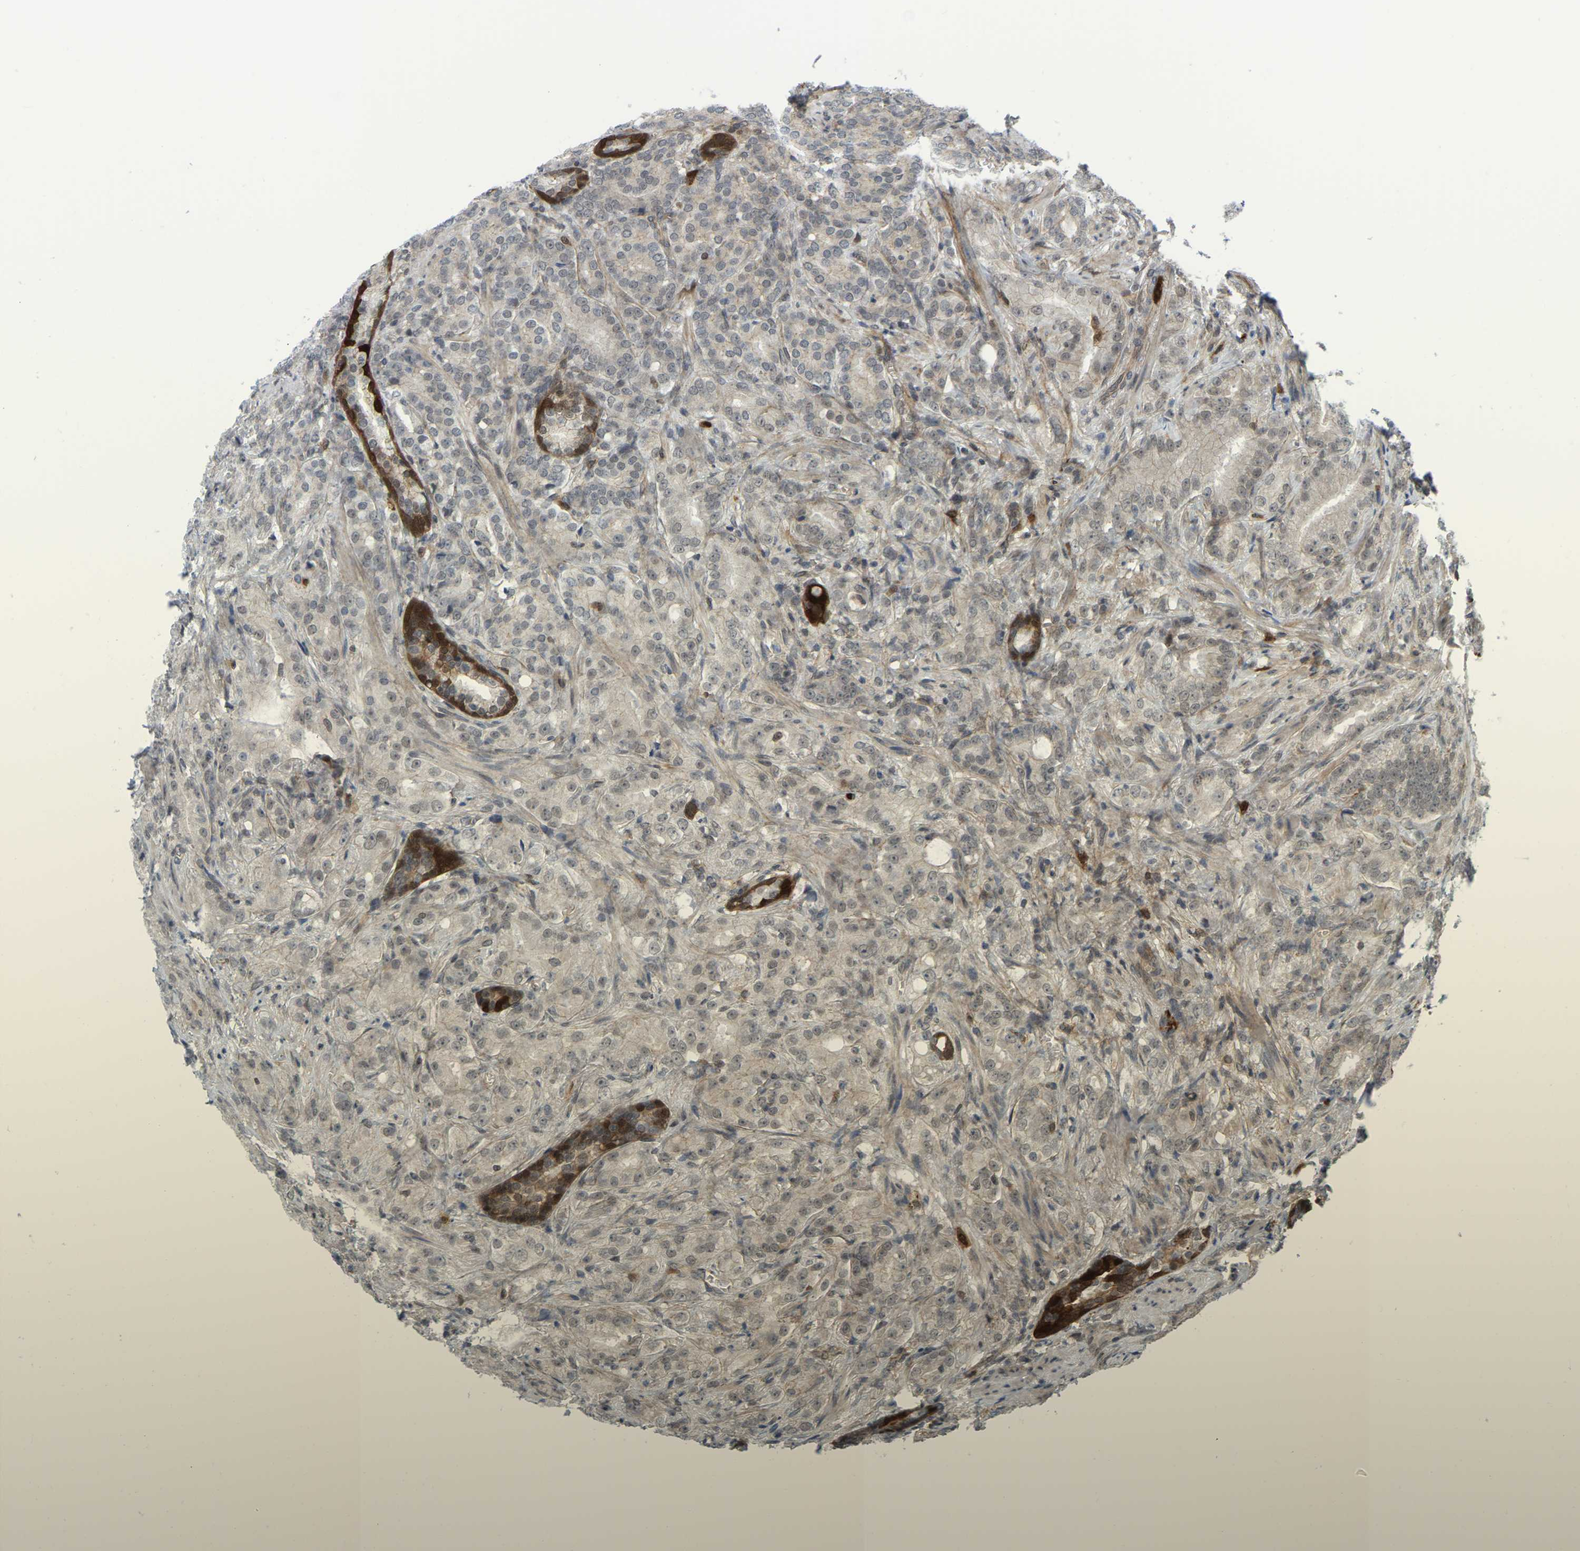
{"staining": {"intensity": "weak", "quantity": "<25%", "location": "nuclear"}, "tissue": "prostate cancer", "cell_type": "Tumor cells", "image_type": "cancer", "snomed": [{"axis": "morphology", "description": "Adenocarcinoma, High grade"}, {"axis": "topography", "description": "Prostate"}], "caption": "Immunohistochemistry (IHC) image of neoplastic tissue: prostate cancer (adenocarcinoma (high-grade)) stained with DAB (3,3'-diaminobenzidine) exhibits no significant protein expression in tumor cells.", "gene": "SERPINB5", "patient": {"sex": "male", "age": 64}}